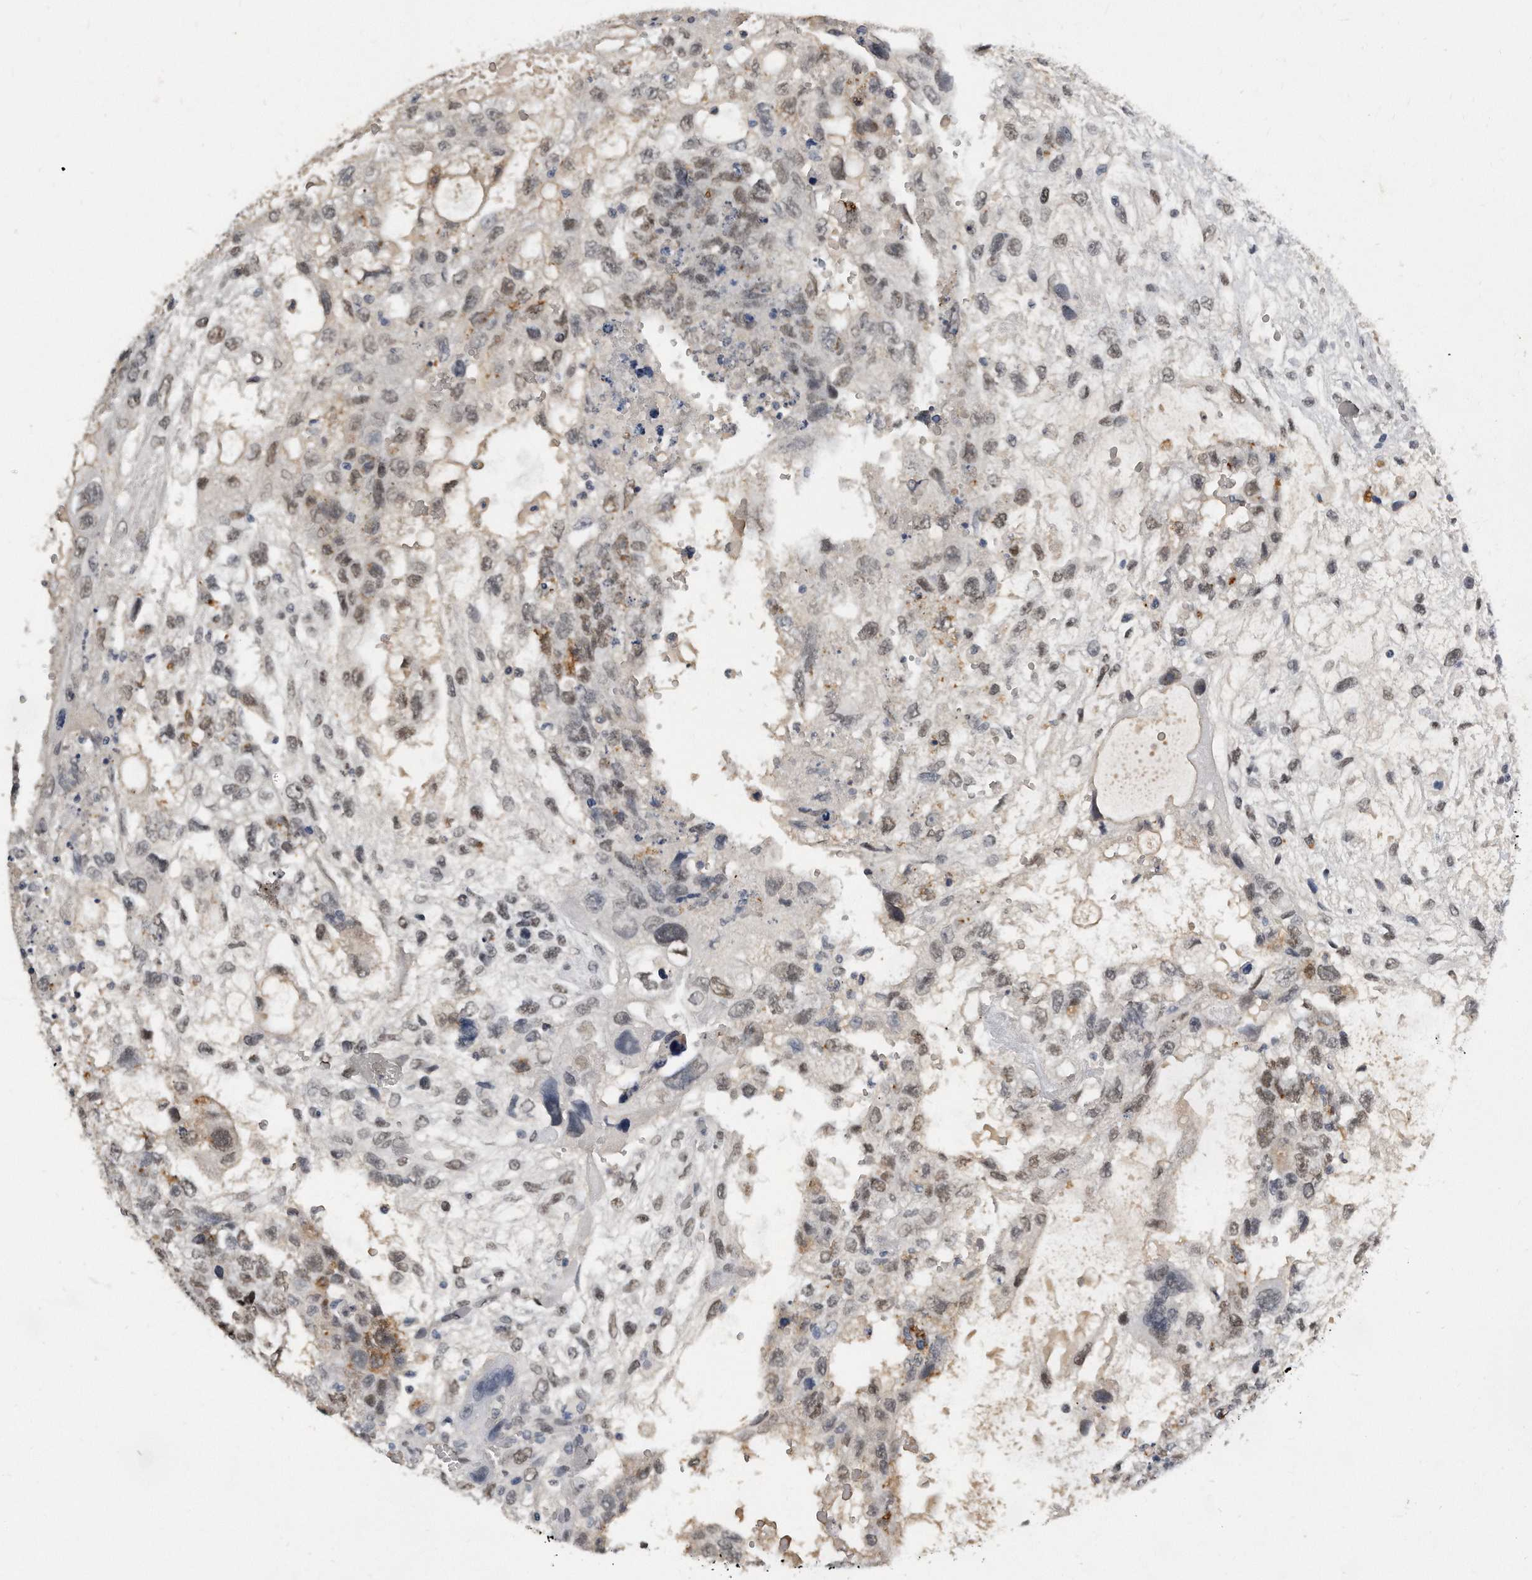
{"staining": {"intensity": "moderate", "quantity": "25%-75%", "location": "nuclear"}, "tissue": "testis cancer", "cell_type": "Tumor cells", "image_type": "cancer", "snomed": [{"axis": "morphology", "description": "Carcinoma, Embryonal, NOS"}, {"axis": "topography", "description": "Testis"}], "caption": "The image reveals immunohistochemical staining of testis embryonal carcinoma. There is moderate nuclear positivity is present in about 25%-75% of tumor cells. The protein is shown in brown color, while the nuclei are stained blue.", "gene": "CTBP2", "patient": {"sex": "male", "age": 36}}